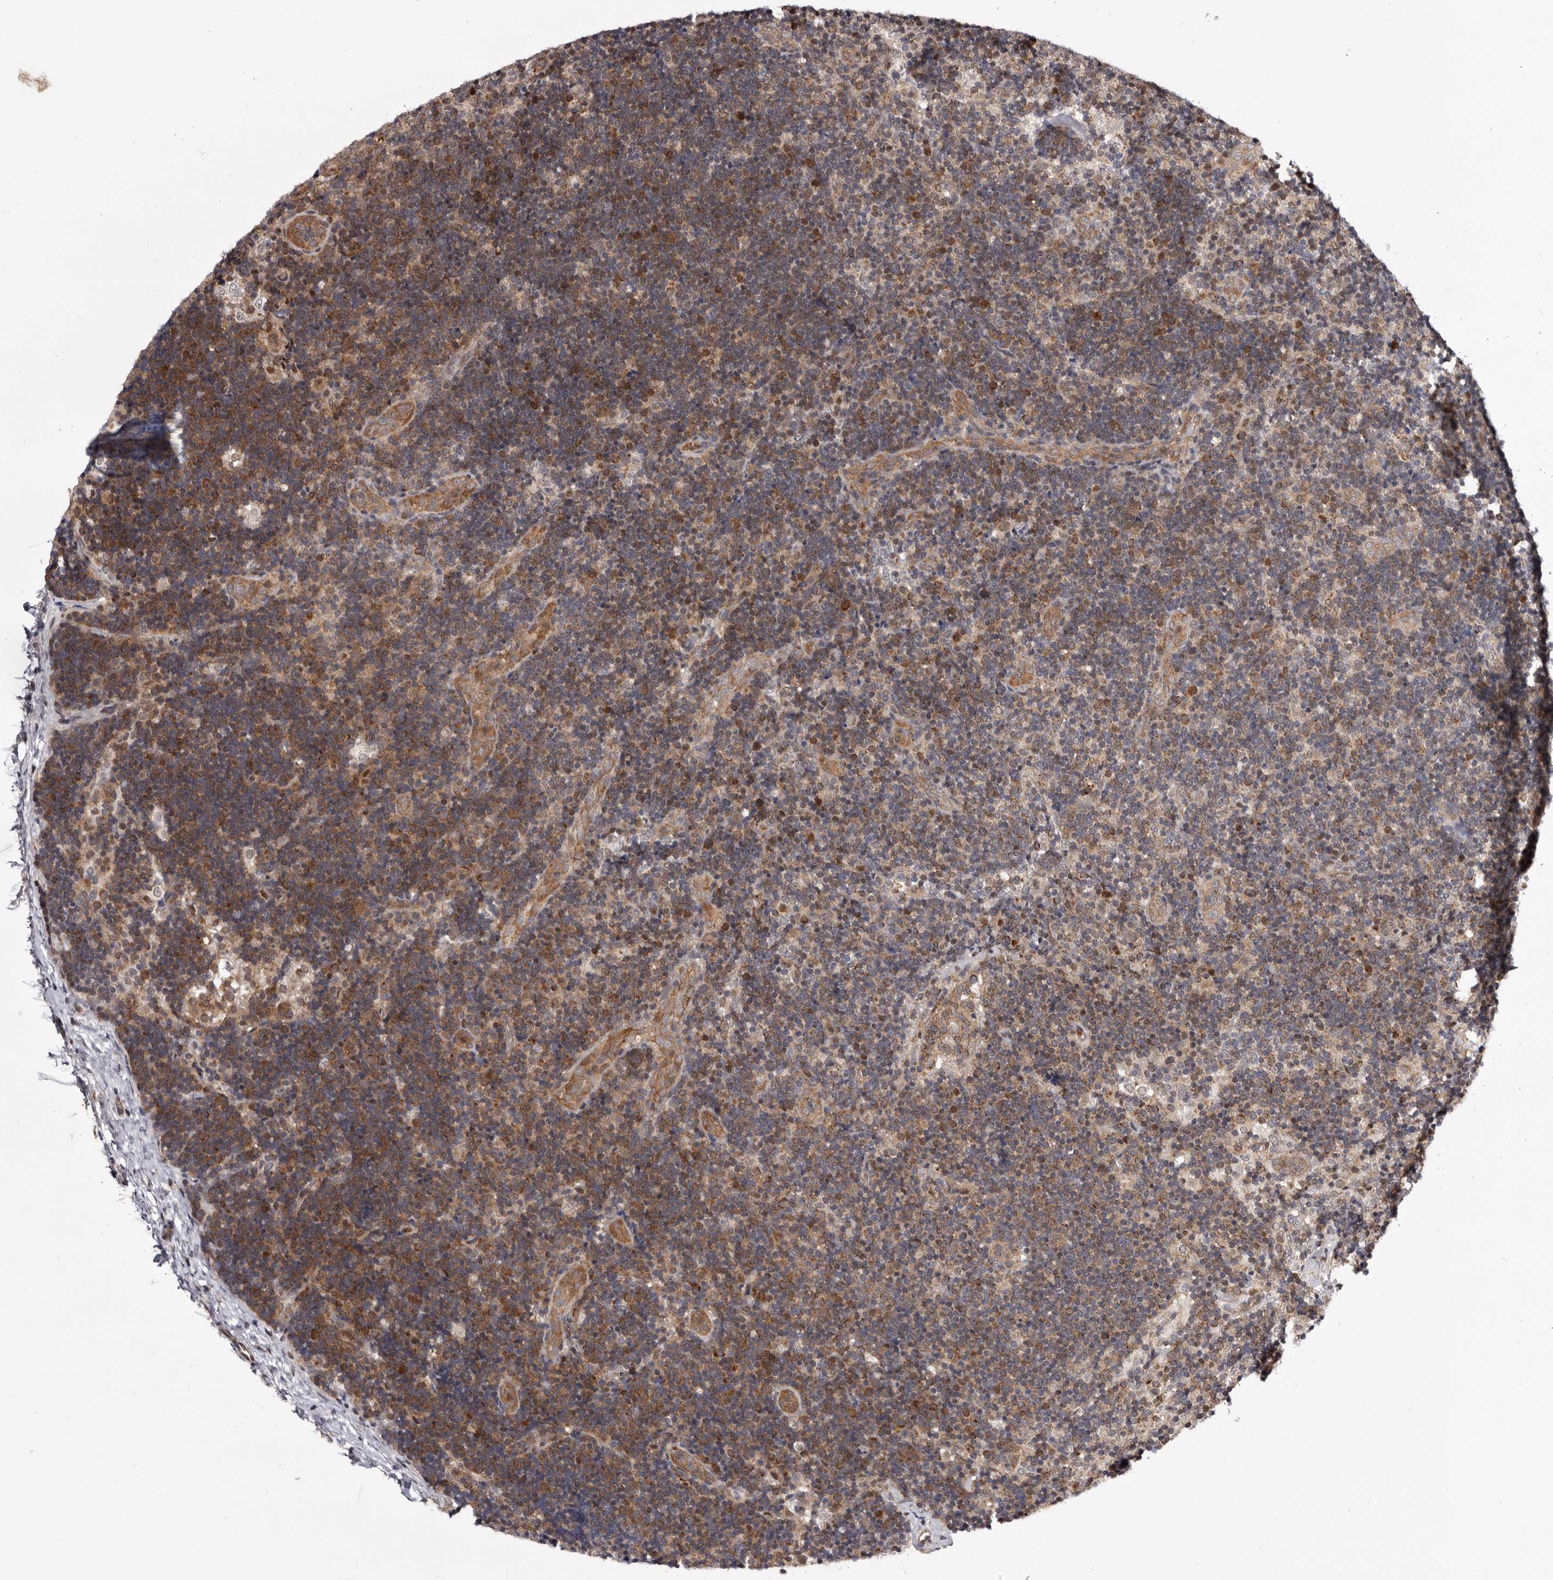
{"staining": {"intensity": "weak", "quantity": ">75%", "location": "nuclear"}, "tissue": "lymph node", "cell_type": "Germinal center cells", "image_type": "normal", "snomed": [{"axis": "morphology", "description": "Normal tissue, NOS"}, {"axis": "topography", "description": "Lymph node"}], "caption": "About >75% of germinal center cells in benign lymph node exhibit weak nuclear protein expression as visualized by brown immunohistochemical staining.", "gene": "GLRX3", "patient": {"sex": "female", "age": 22}}